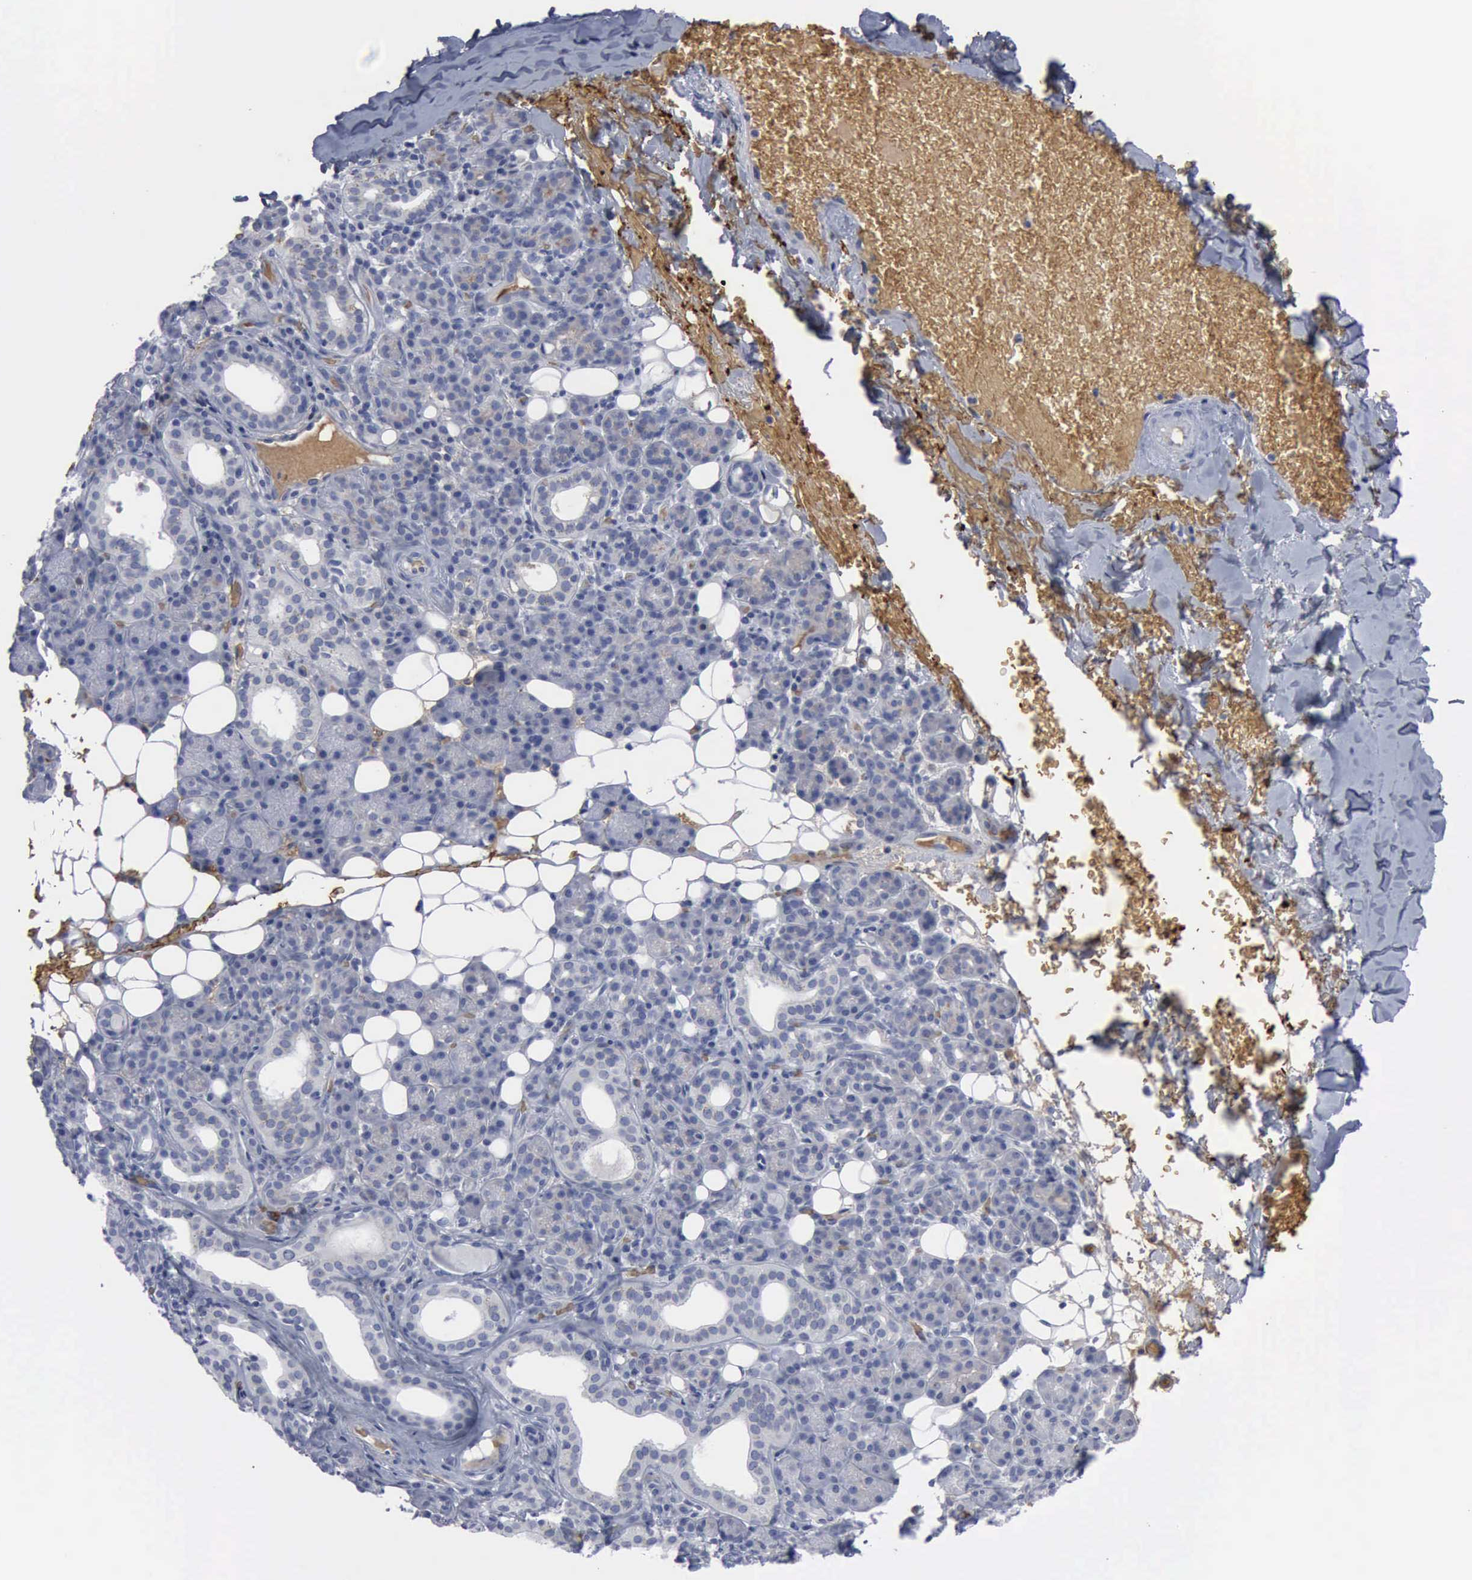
{"staining": {"intensity": "negative", "quantity": "none", "location": "none"}, "tissue": "skin cancer", "cell_type": "Tumor cells", "image_type": "cancer", "snomed": [{"axis": "morphology", "description": "Squamous cell carcinoma, NOS"}, {"axis": "topography", "description": "Skin"}], "caption": "The histopathology image reveals no significant expression in tumor cells of squamous cell carcinoma (skin).", "gene": "TGFB1", "patient": {"sex": "male", "age": 84}}